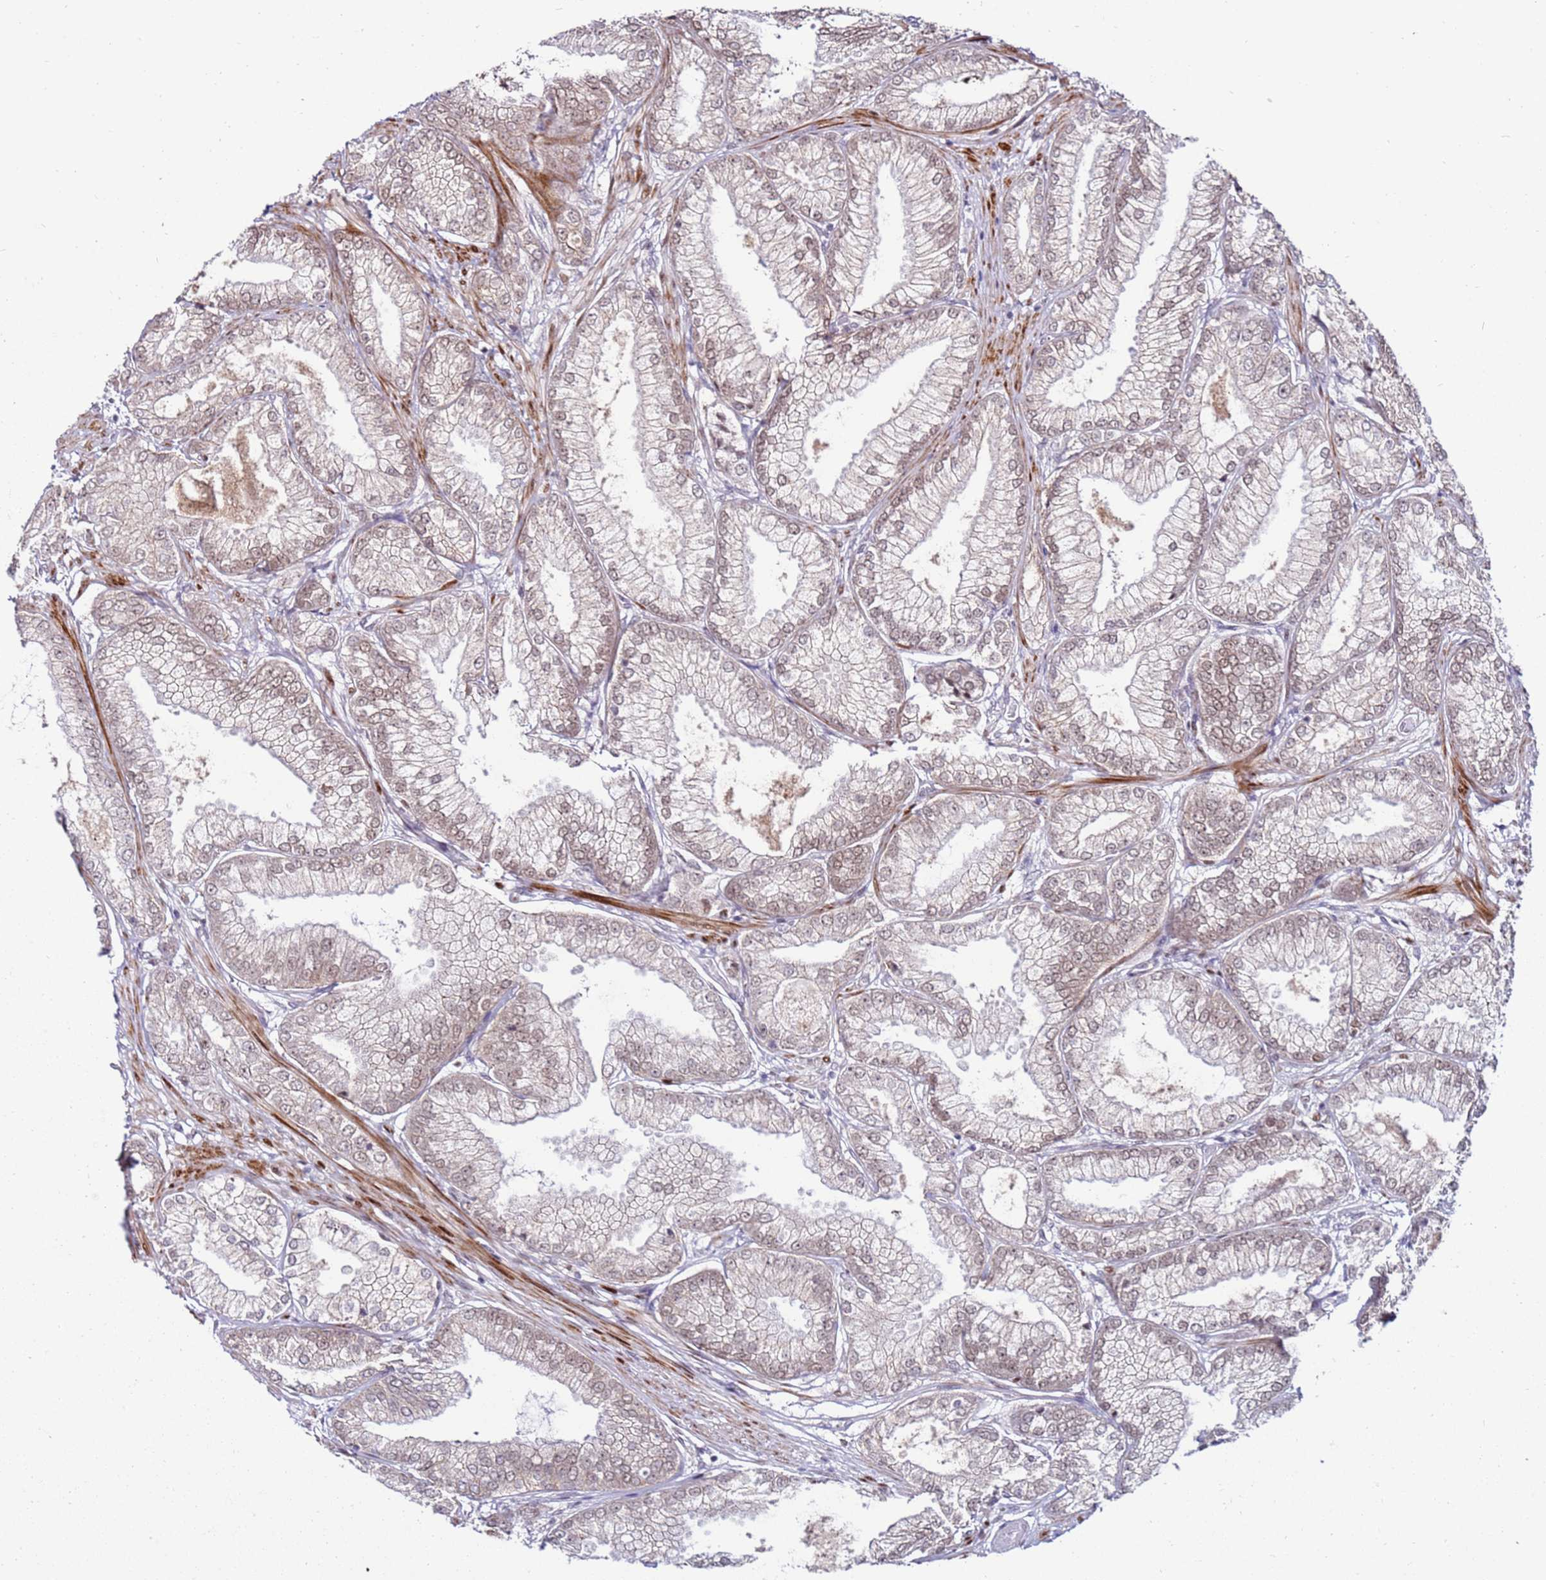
{"staining": {"intensity": "weak", "quantity": ">75%", "location": "nuclear"}, "tissue": "prostate cancer", "cell_type": "Tumor cells", "image_type": "cancer", "snomed": [{"axis": "morphology", "description": "Adenocarcinoma, High grade"}, {"axis": "topography", "description": "Prostate"}], "caption": "Weak nuclear protein expression is identified in about >75% of tumor cells in adenocarcinoma (high-grade) (prostate). Immunohistochemistry (ihc) stains the protein of interest in brown and the nuclei are stained blue.", "gene": "KPNA4", "patient": {"sex": "male", "age": 71}}